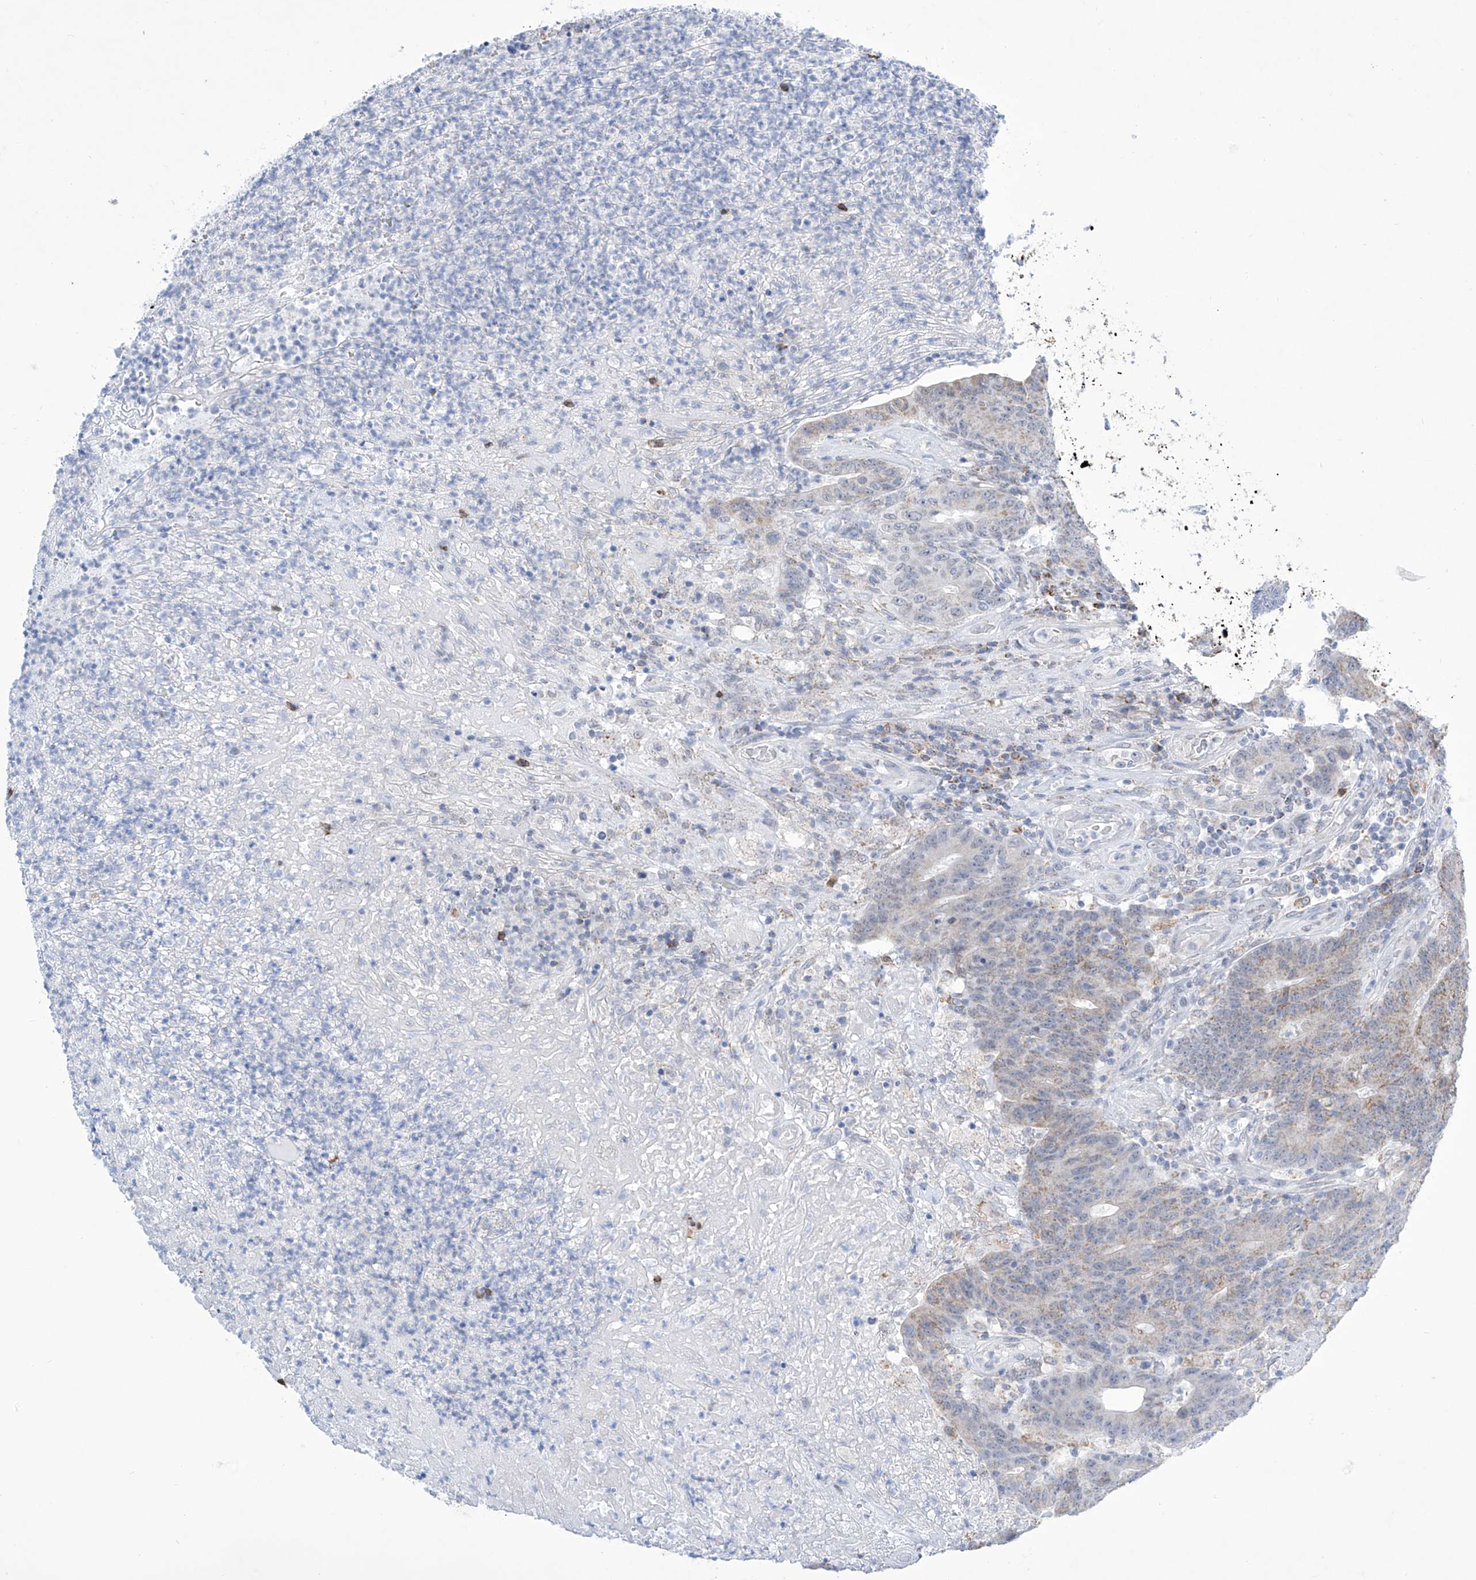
{"staining": {"intensity": "weak", "quantity": "25%-75%", "location": "cytoplasmic/membranous"}, "tissue": "colorectal cancer", "cell_type": "Tumor cells", "image_type": "cancer", "snomed": [{"axis": "morphology", "description": "Normal tissue, NOS"}, {"axis": "morphology", "description": "Adenocarcinoma, NOS"}, {"axis": "topography", "description": "Colon"}], "caption": "Colorectal cancer stained for a protein (brown) demonstrates weak cytoplasmic/membranous positive staining in approximately 25%-75% of tumor cells.", "gene": "ALDH6A1", "patient": {"sex": "female", "age": 75}}